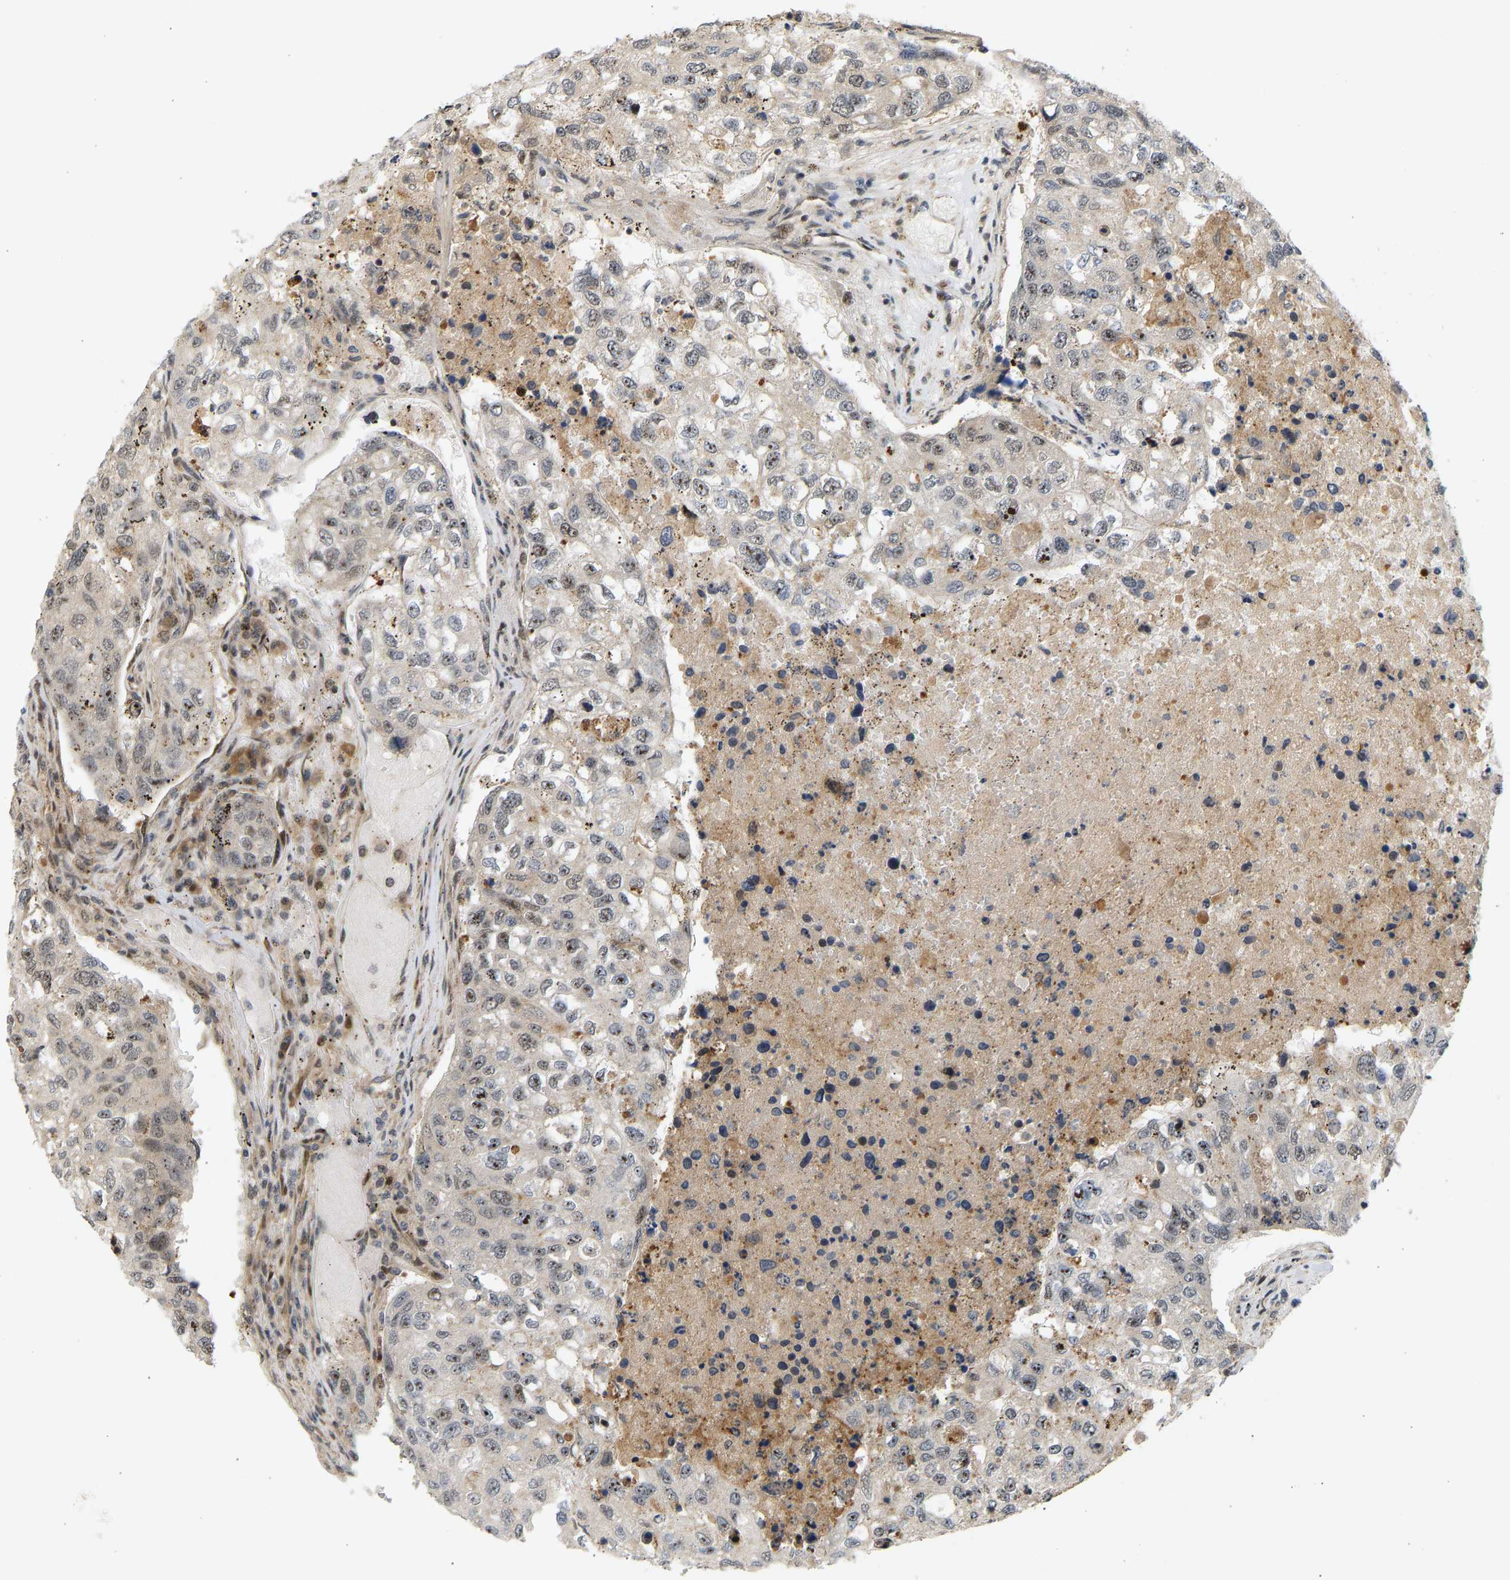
{"staining": {"intensity": "moderate", "quantity": ">75%", "location": "nuclear"}, "tissue": "urothelial cancer", "cell_type": "Tumor cells", "image_type": "cancer", "snomed": [{"axis": "morphology", "description": "Urothelial carcinoma, High grade"}, {"axis": "topography", "description": "Lymph node"}, {"axis": "topography", "description": "Urinary bladder"}], "caption": "Human urothelial cancer stained for a protein (brown) reveals moderate nuclear positive staining in about >75% of tumor cells.", "gene": "BAG1", "patient": {"sex": "male", "age": 51}}